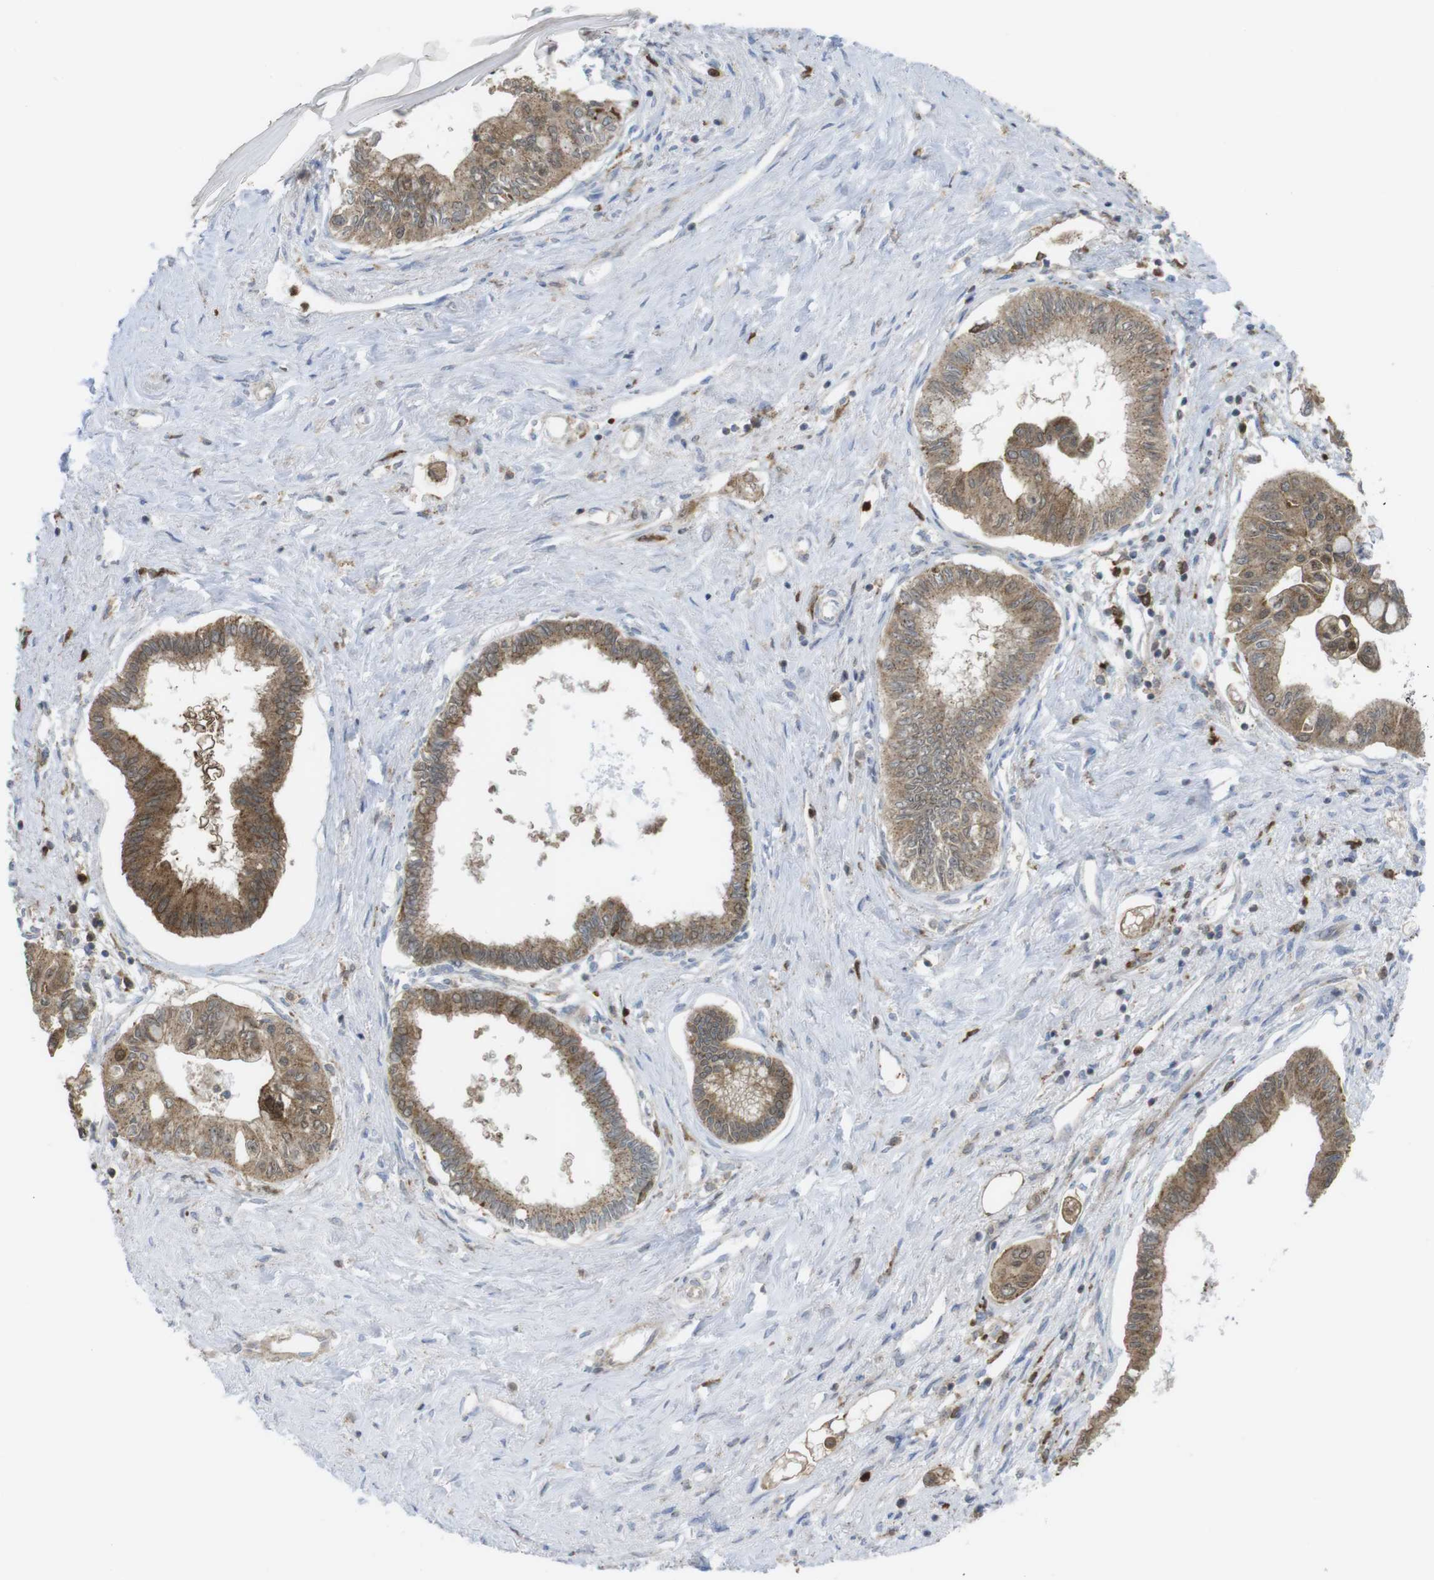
{"staining": {"intensity": "moderate", "quantity": ">75%", "location": "cytoplasmic/membranous"}, "tissue": "pancreatic cancer", "cell_type": "Tumor cells", "image_type": "cancer", "snomed": [{"axis": "morphology", "description": "Adenocarcinoma, NOS"}, {"axis": "topography", "description": "Pancreas"}], "caption": "Adenocarcinoma (pancreatic) stained for a protein demonstrates moderate cytoplasmic/membranous positivity in tumor cells.", "gene": "PRKCD", "patient": {"sex": "female", "age": 77}}